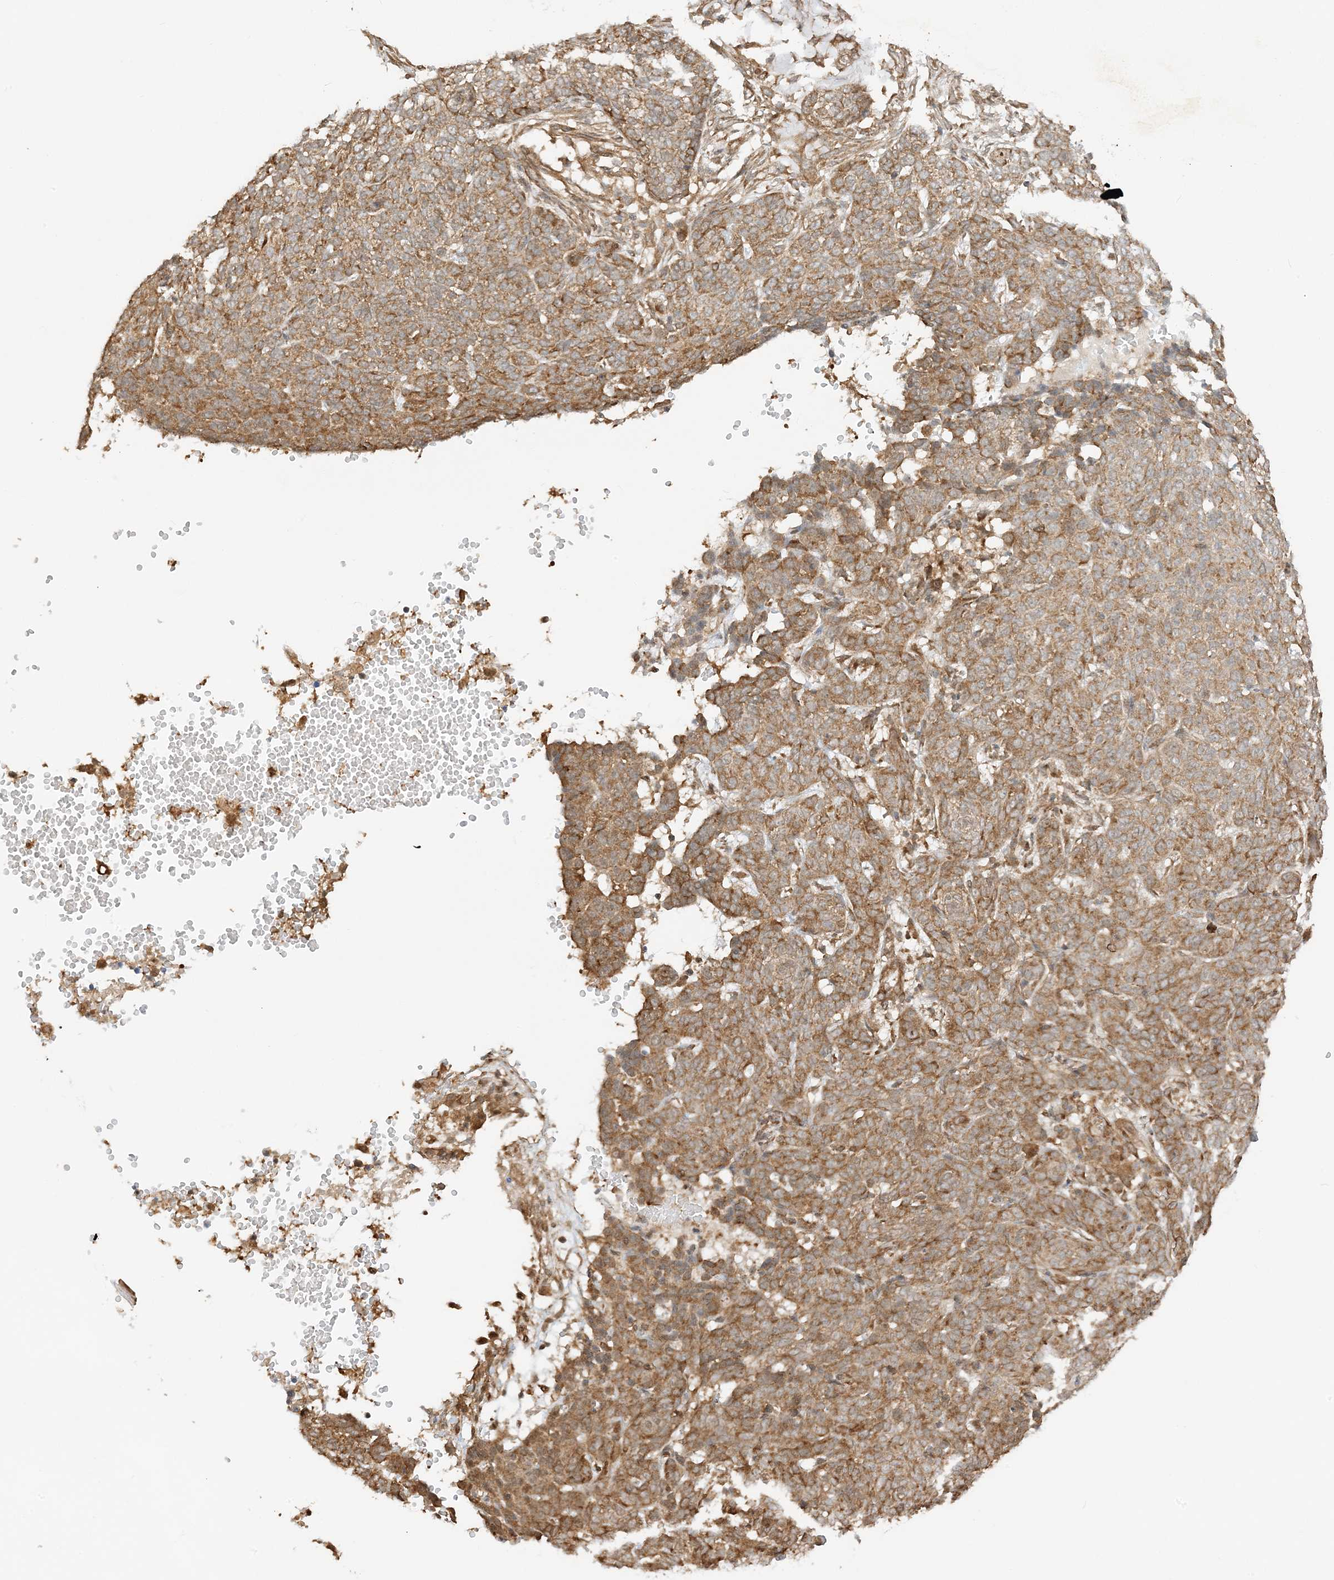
{"staining": {"intensity": "moderate", "quantity": ">75%", "location": "cytoplasmic/membranous"}, "tissue": "skin cancer", "cell_type": "Tumor cells", "image_type": "cancer", "snomed": [{"axis": "morphology", "description": "Basal cell carcinoma"}, {"axis": "topography", "description": "Skin"}], "caption": "An image showing moderate cytoplasmic/membranous expression in about >75% of tumor cells in skin cancer, as visualized by brown immunohistochemical staining.", "gene": "UBAP2L", "patient": {"sex": "male", "age": 85}}